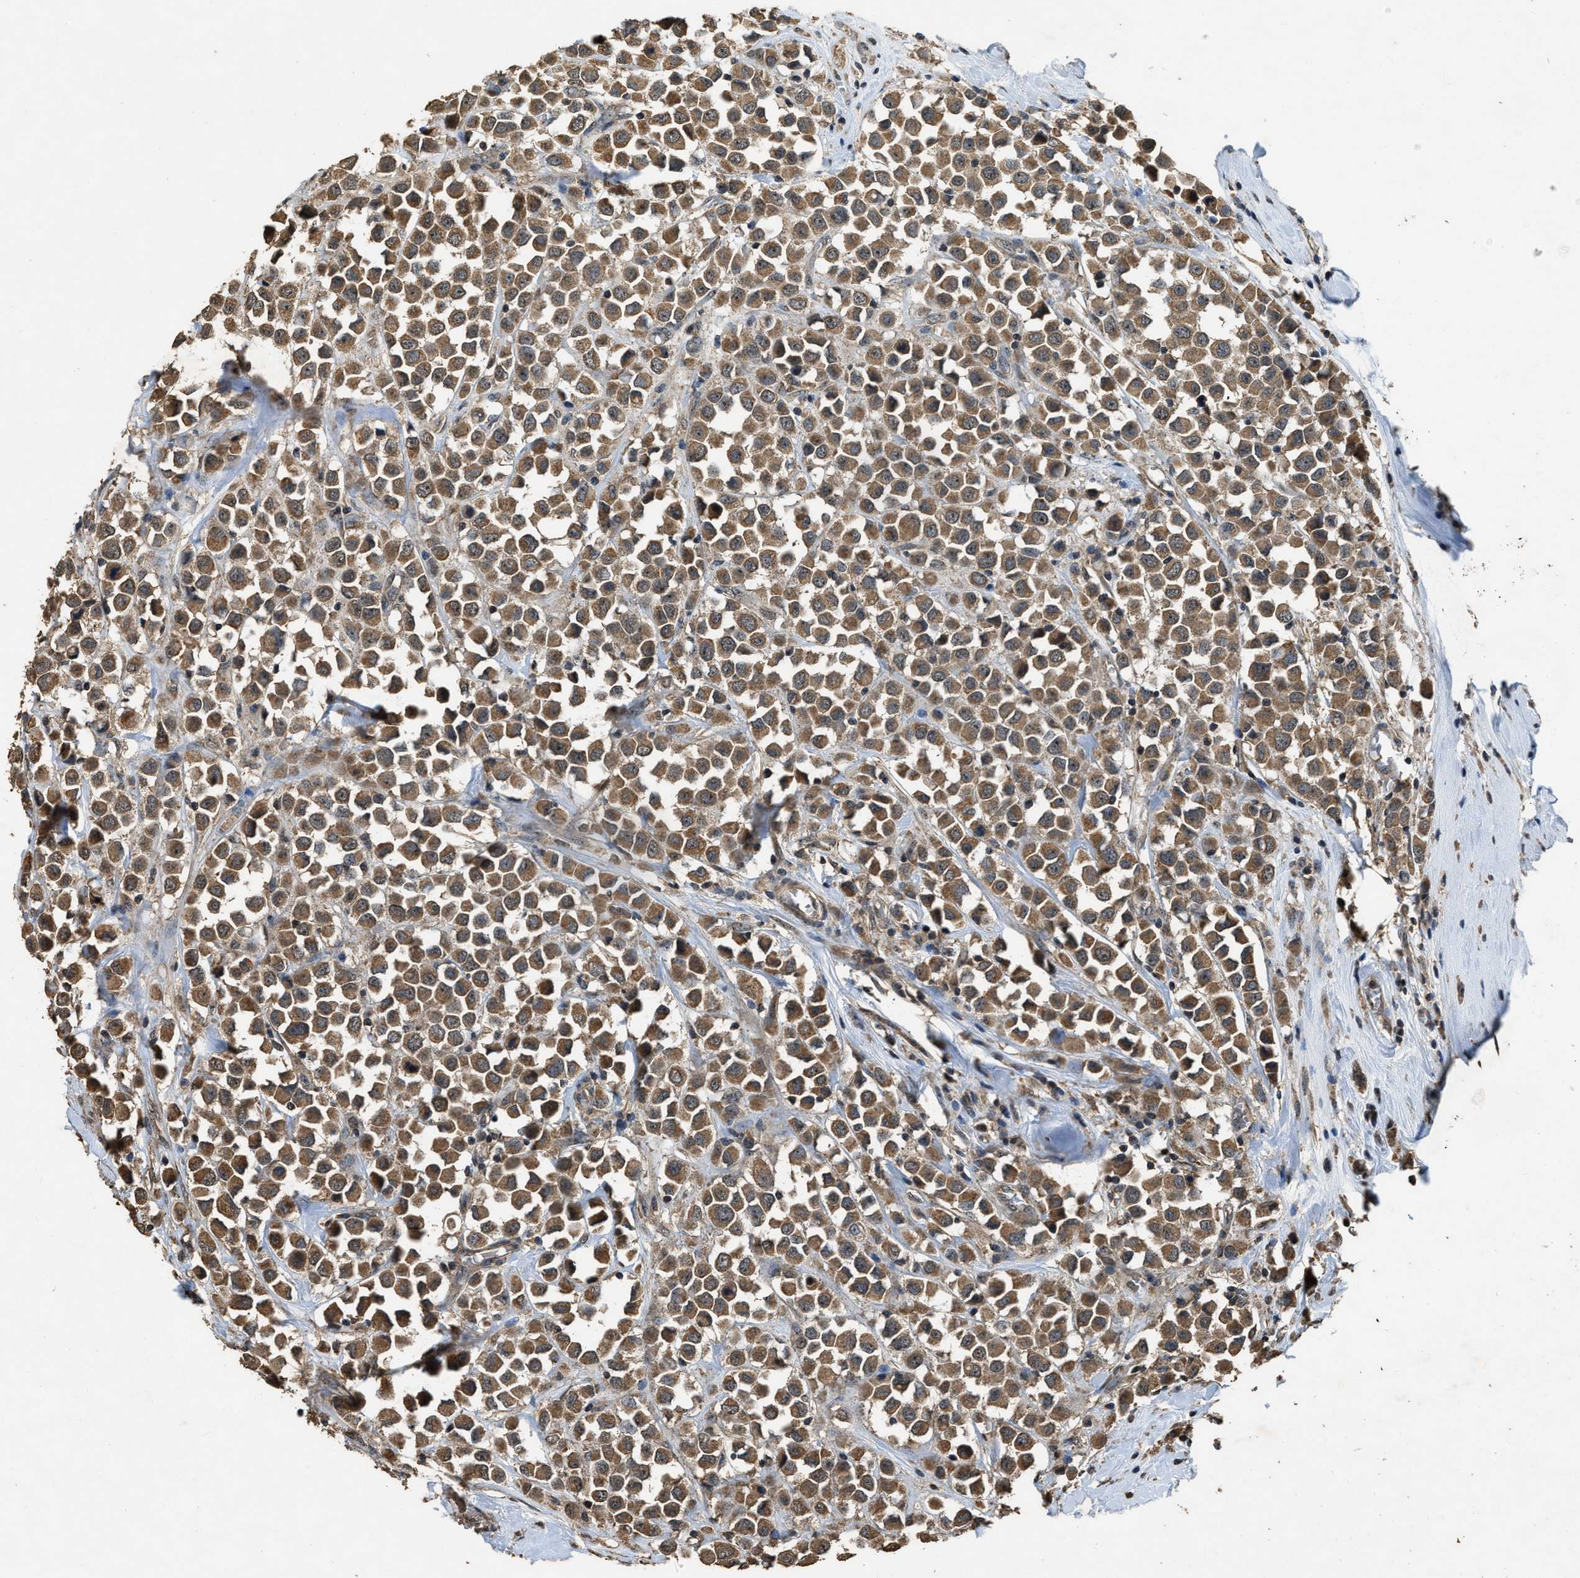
{"staining": {"intensity": "moderate", "quantity": ">75%", "location": "cytoplasmic/membranous,nuclear"}, "tissue": "breast cancer", "cell_type": "Tumor cells", "image_type": "cancer", "snomed": [{"axis": "morphology", "description": "Duct carcinoma"}, {"axis": "topography", "description": "Breast"}], "caption": "Brown immunohistochemical staining in breast infiltrating ductal carcinoma exhibits moderate cytoplasmic/membranous and nuclear positivity in about >75% of tumor cells.", "gene": "DENND6B", "patient": {"sex": "female", "age": 61}}